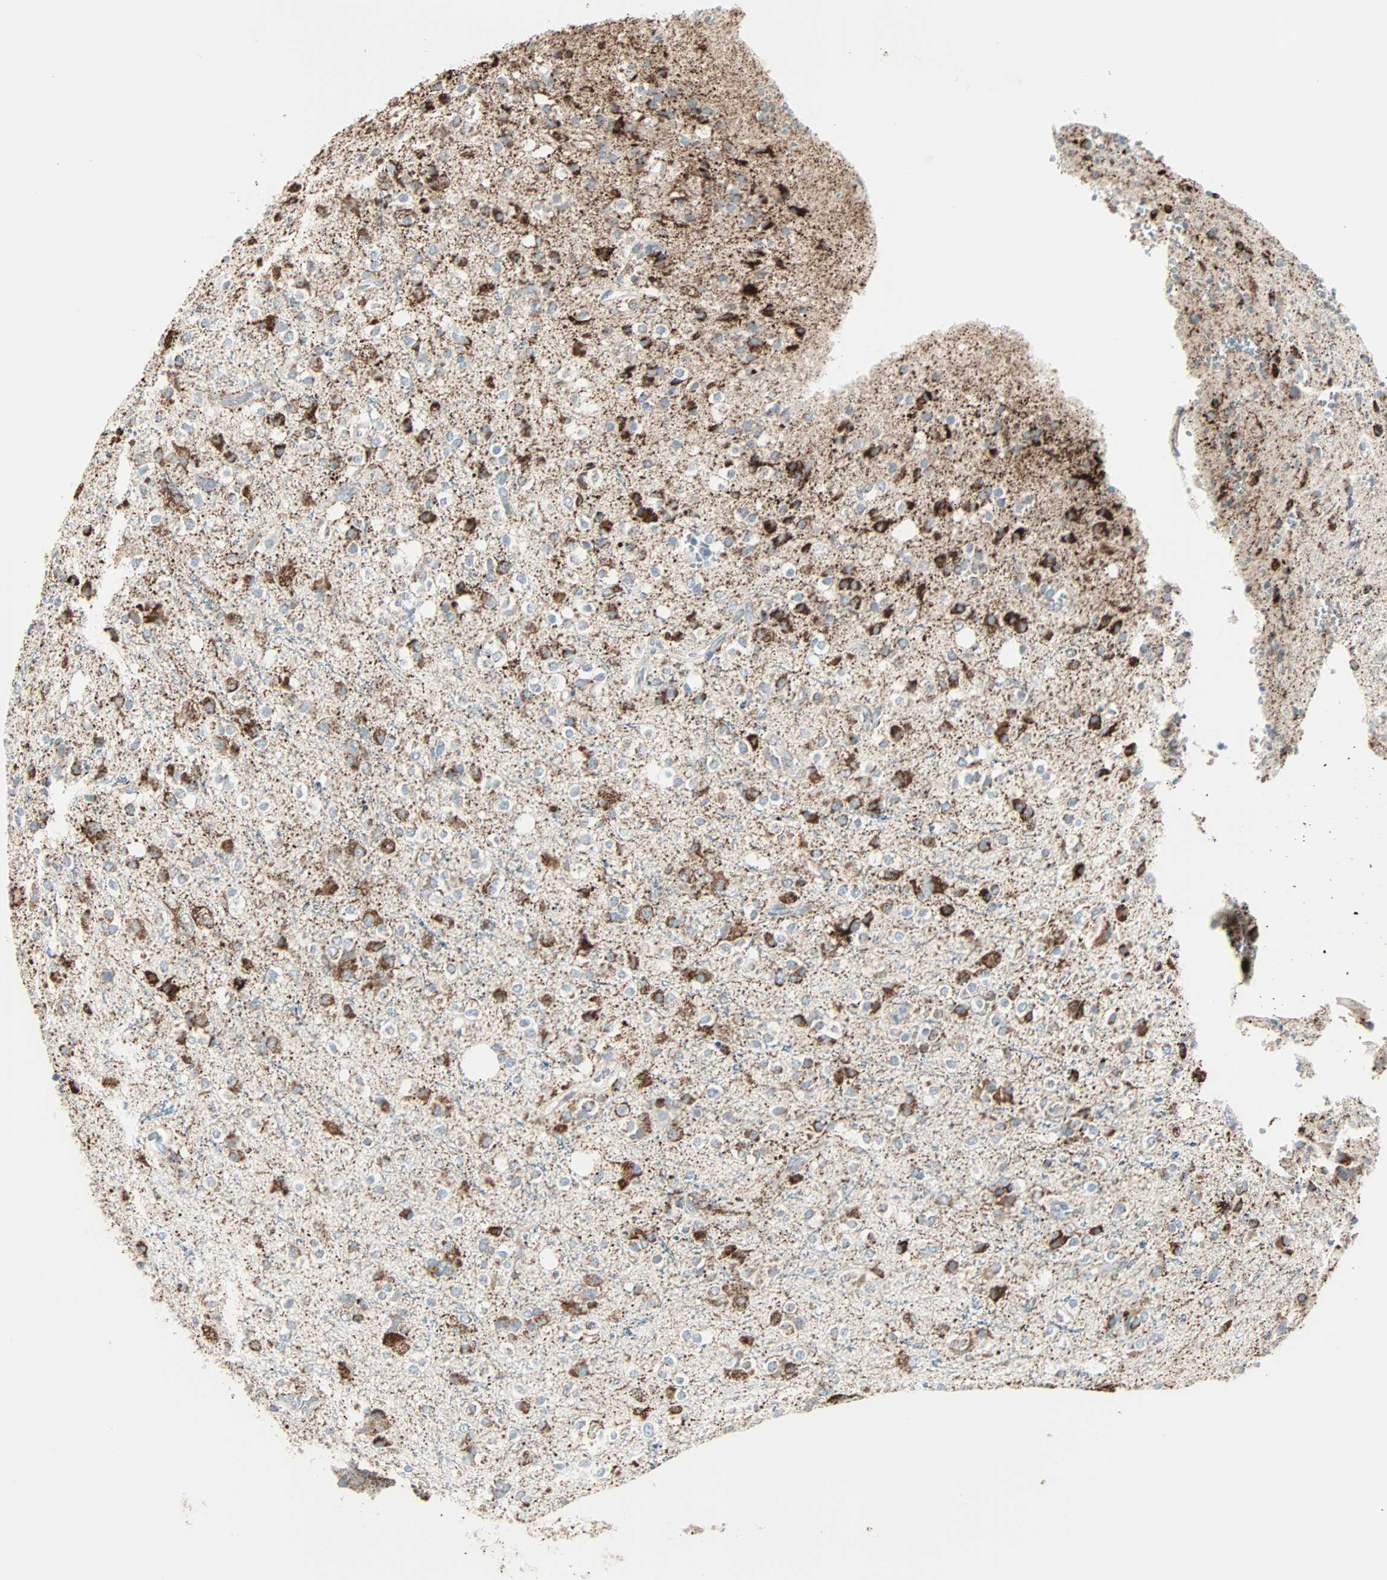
{"staining": {"intensity": "strong", "quantity": ">75%", "location": "cytoplasmic/membranous"}, "tissue": "glioma", "cell_type": "Tumor cells", "image_type": "cancer", "snomed": [{"axis": "morphology", "description": "Glioma, malignant, High grade"}, {"axis": "topography", "description": "Brain"}], "caption": "A high amount of strong cytoplasmic/membranous positivity is present in approximately >75% of tumor cells in glioma tissue. (Stains: DAB in brown, nuclei in blue, Microscopy: brightfield microscopy at high magnification).", "gene": "IDH2", "patient": {"sex": "male", "age": 47}}